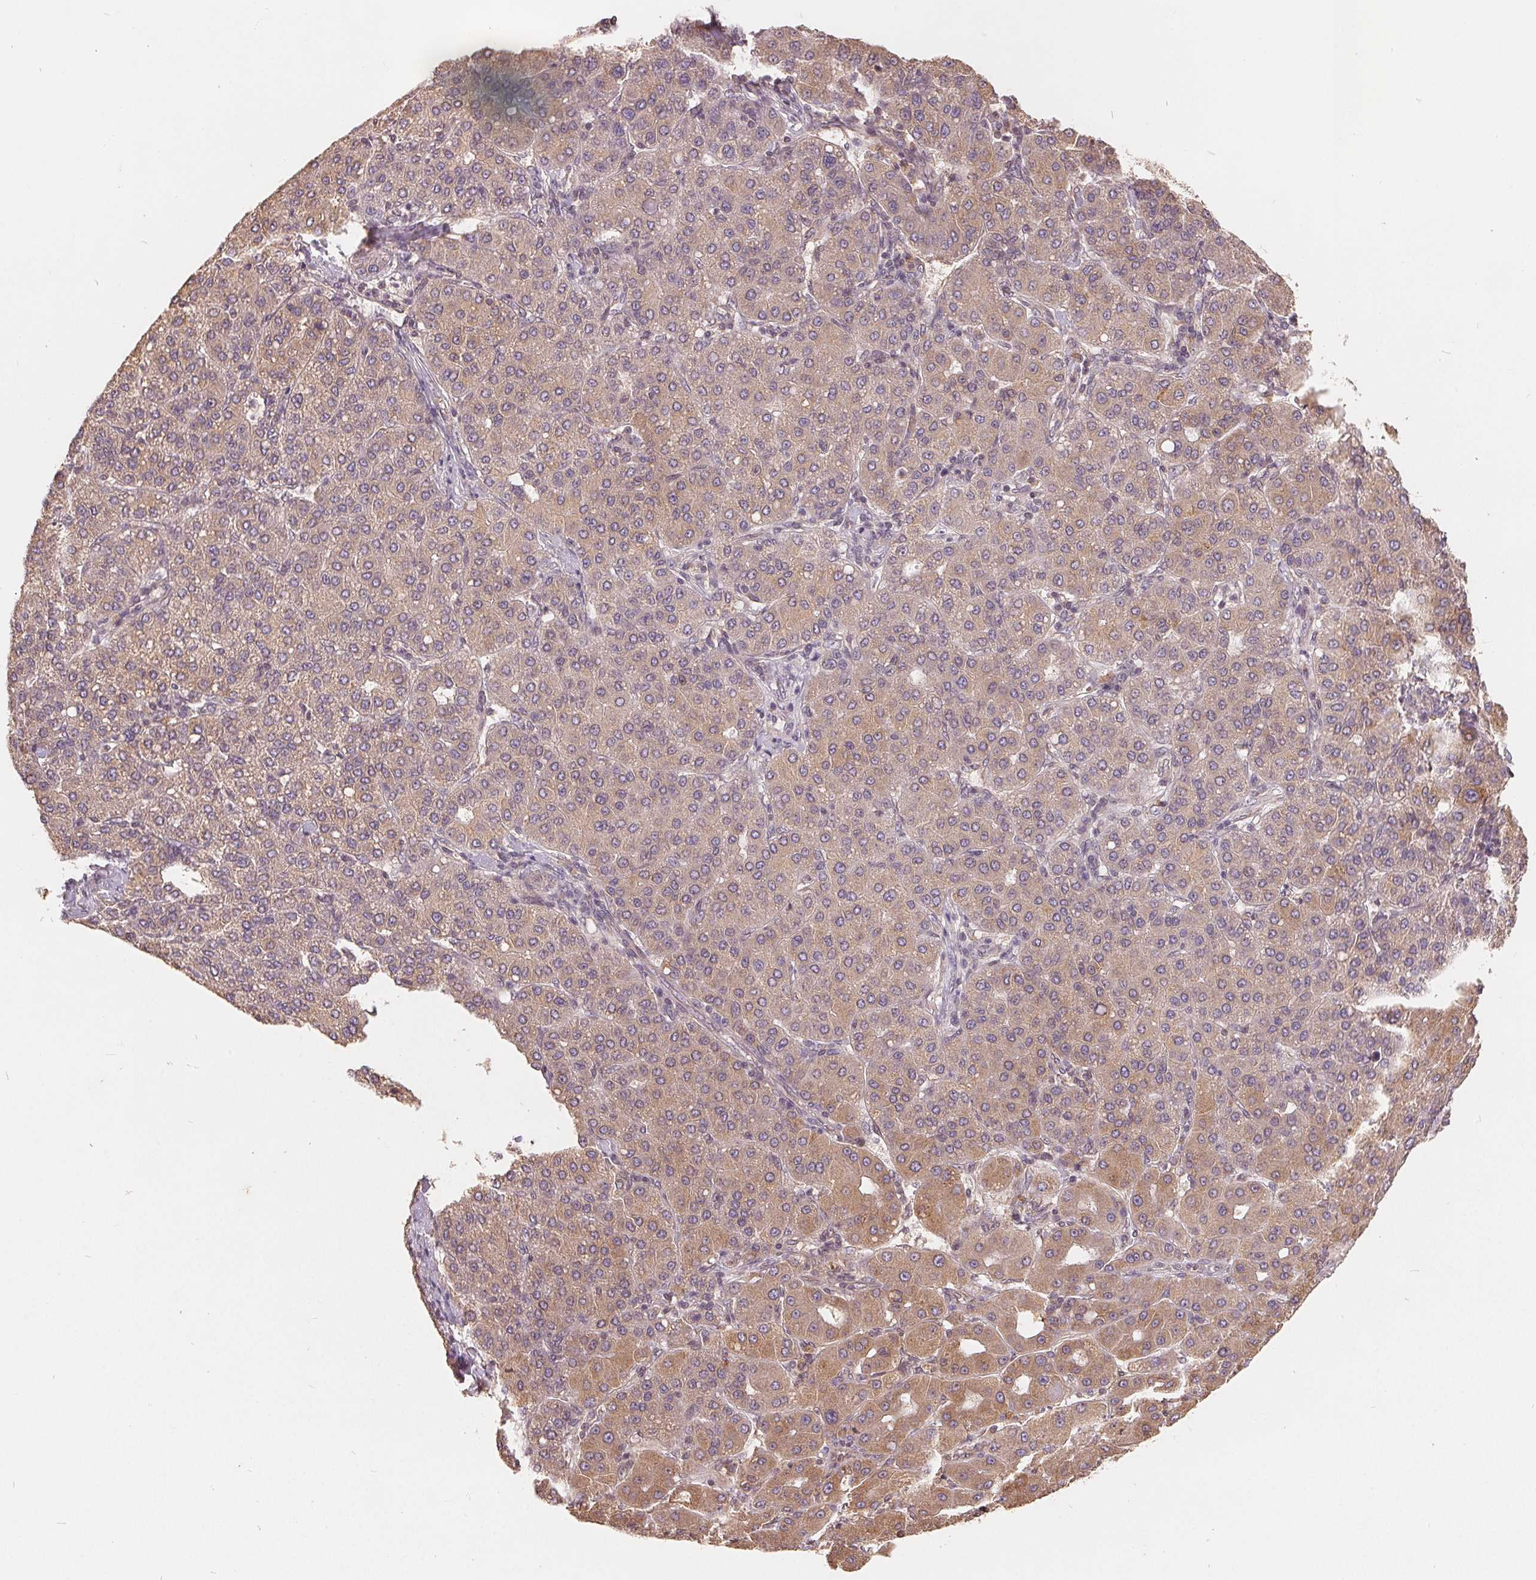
{"staining": {"intensity": "moderate", "quantity": "25%-75%", "location": "cytoplasmic/membranous"}, "tissue": "liver cancer", "cell_type": "Tumor cells", "image_type": "cancer", "snomed": [{"axis": "morphology", "description": "Carcinoma, Hepatocellular, NOS"}, {"axis": "topography", "description": "Liver"}], "caption": "Immunohistochemical staining of liver cancer shows moderate cytoplasmic/membranous protein expression in about 25%-75% of tumor cells. Using DAB (3,3'-diaminobenzidine) (brown) and hematoxylin (blue) stains, captured at high magnification using brightfield microscopy.", "gene": "CDIPT", "patient": {"sex": "male", "age": 65}}